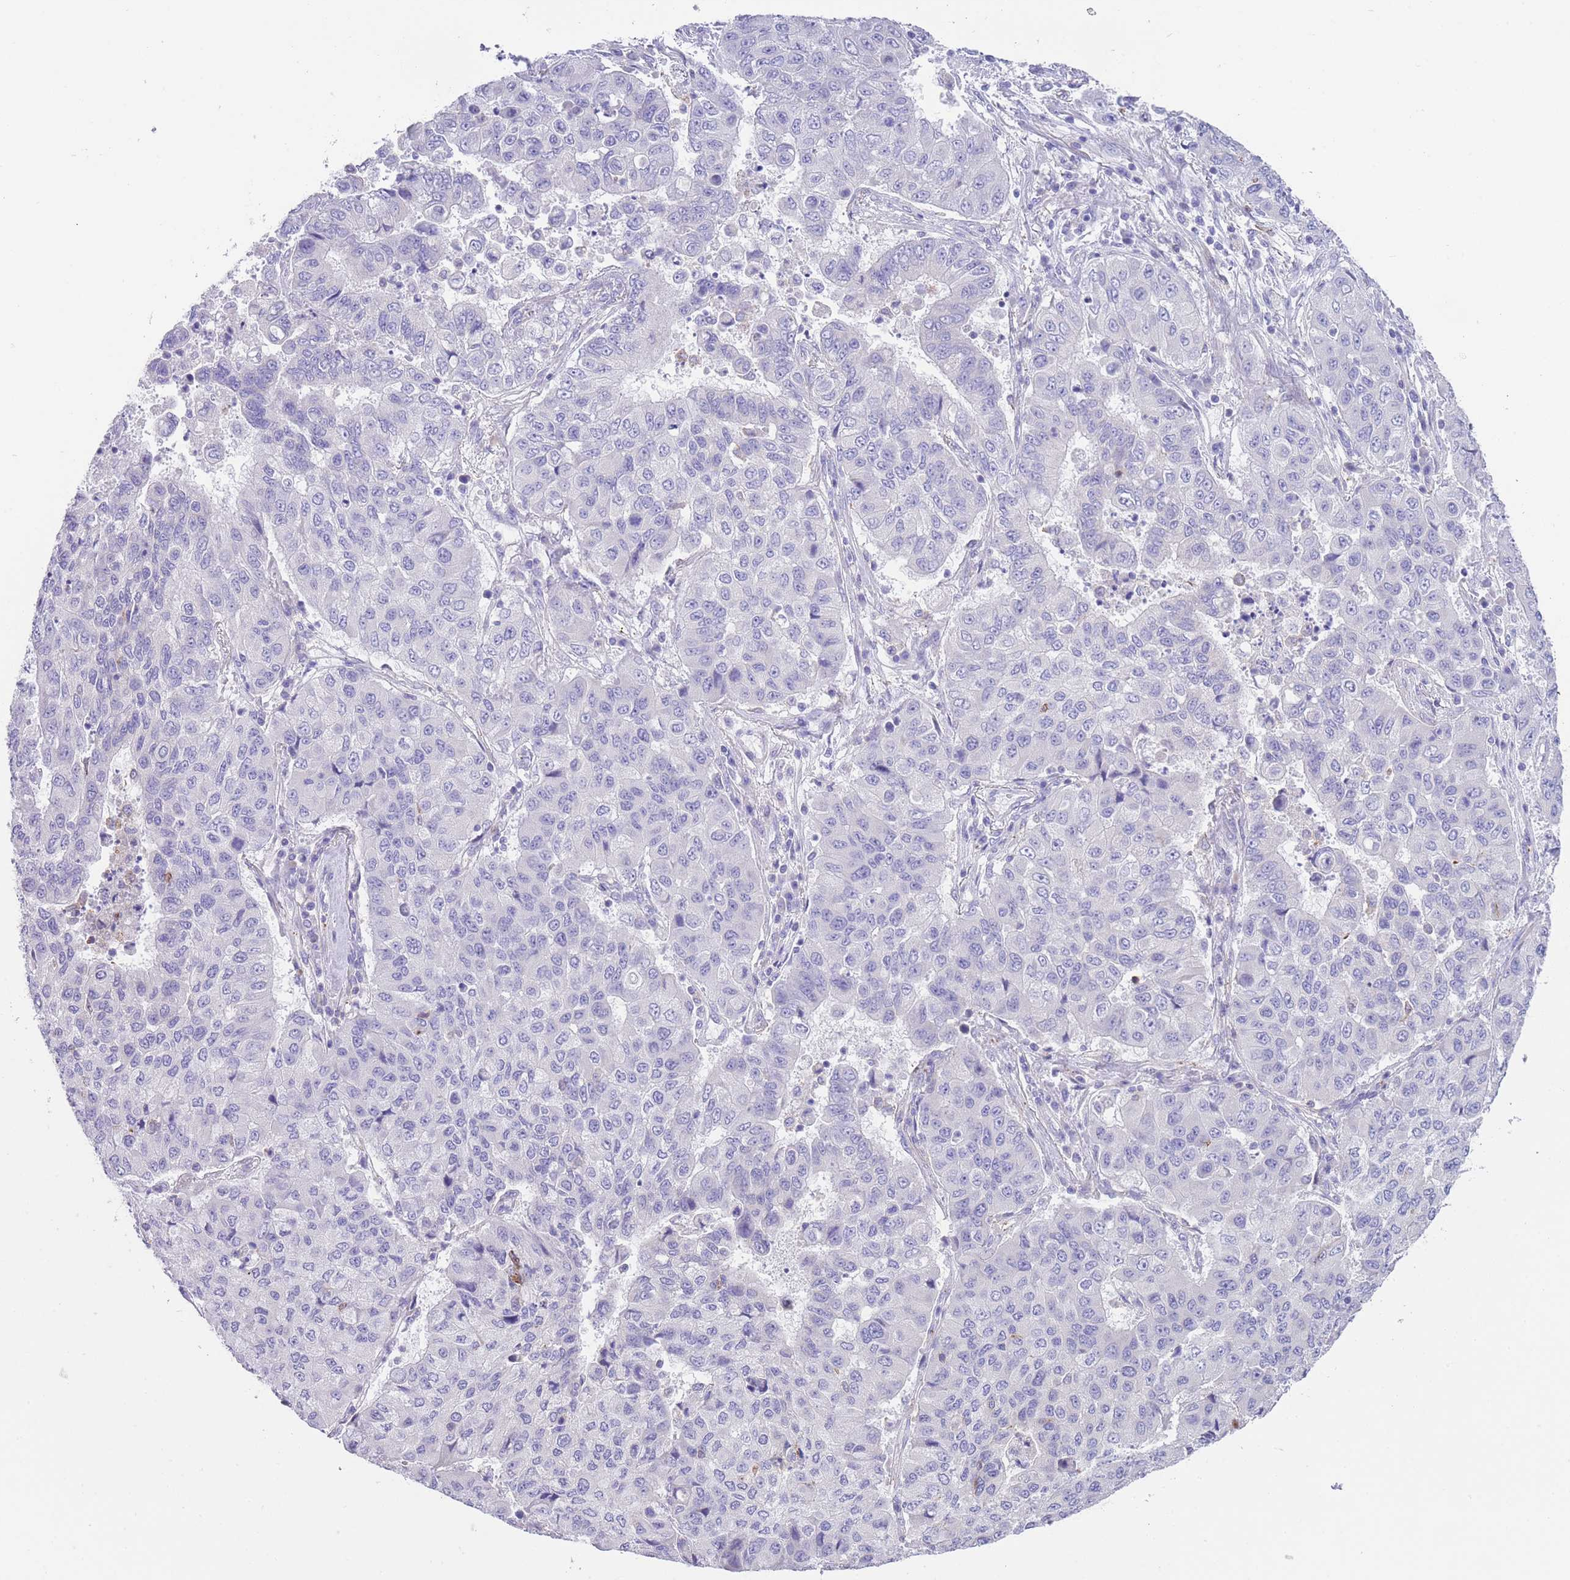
{"staining": {"intensity": "negative", "quantity": "none", "location": "none"}, "tissue": "lung cancer", "cell_type": "Tumor cells", "image_type": "cancer", "snomed": [{"axis": "morphology", "description": "Squamous cell carcinoma, NOS"}, {"axis": "topography", "description": "Lung"}], "caption": "High power microscopy micrograph of an IHC photomicrograph of squamous cell carcinoma (lung), revealing no significant positivity in tumor cells. (DAB IHC with hematoxylin counter stain).", "gene": "LDB3", "patient": {"sex": "male", "age": 74}}